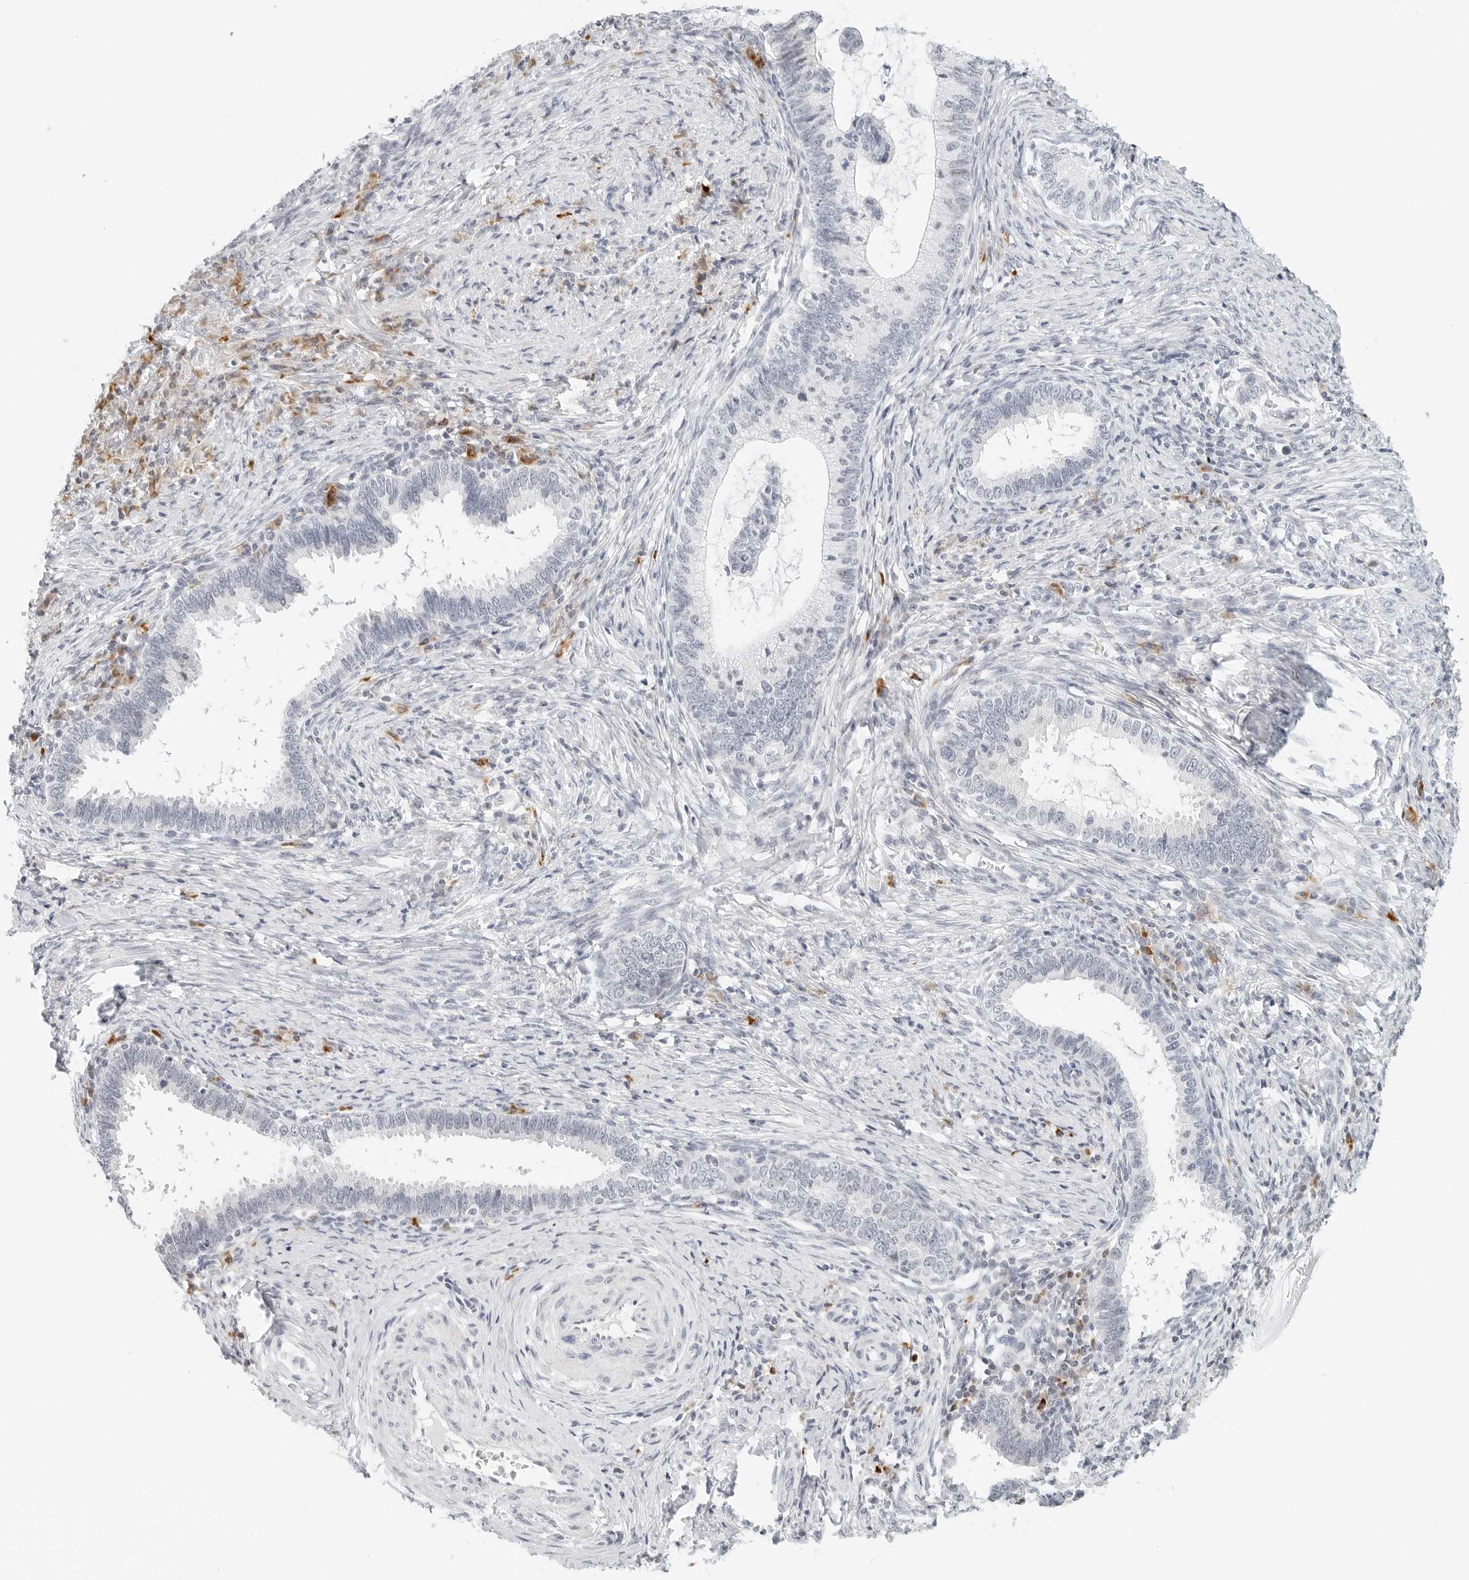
{"staining": {"intensity": "negative", "quantity": "none", "location": "none"}, "tissue": "cervical cancer", "cell_type": "Tumor cells", "image_type": "cancer", "snomed": [{"axis": "morphology", "description": "Adenocarcinoma, NOS"}, {"axis": "topography", "description": "Cervix"}], "caption": "There is no significant positivity in tumor cells of adenocarcinoma (cervical).", "gene": "PARP10", "patient": {"sex": "female", "age": 36}}